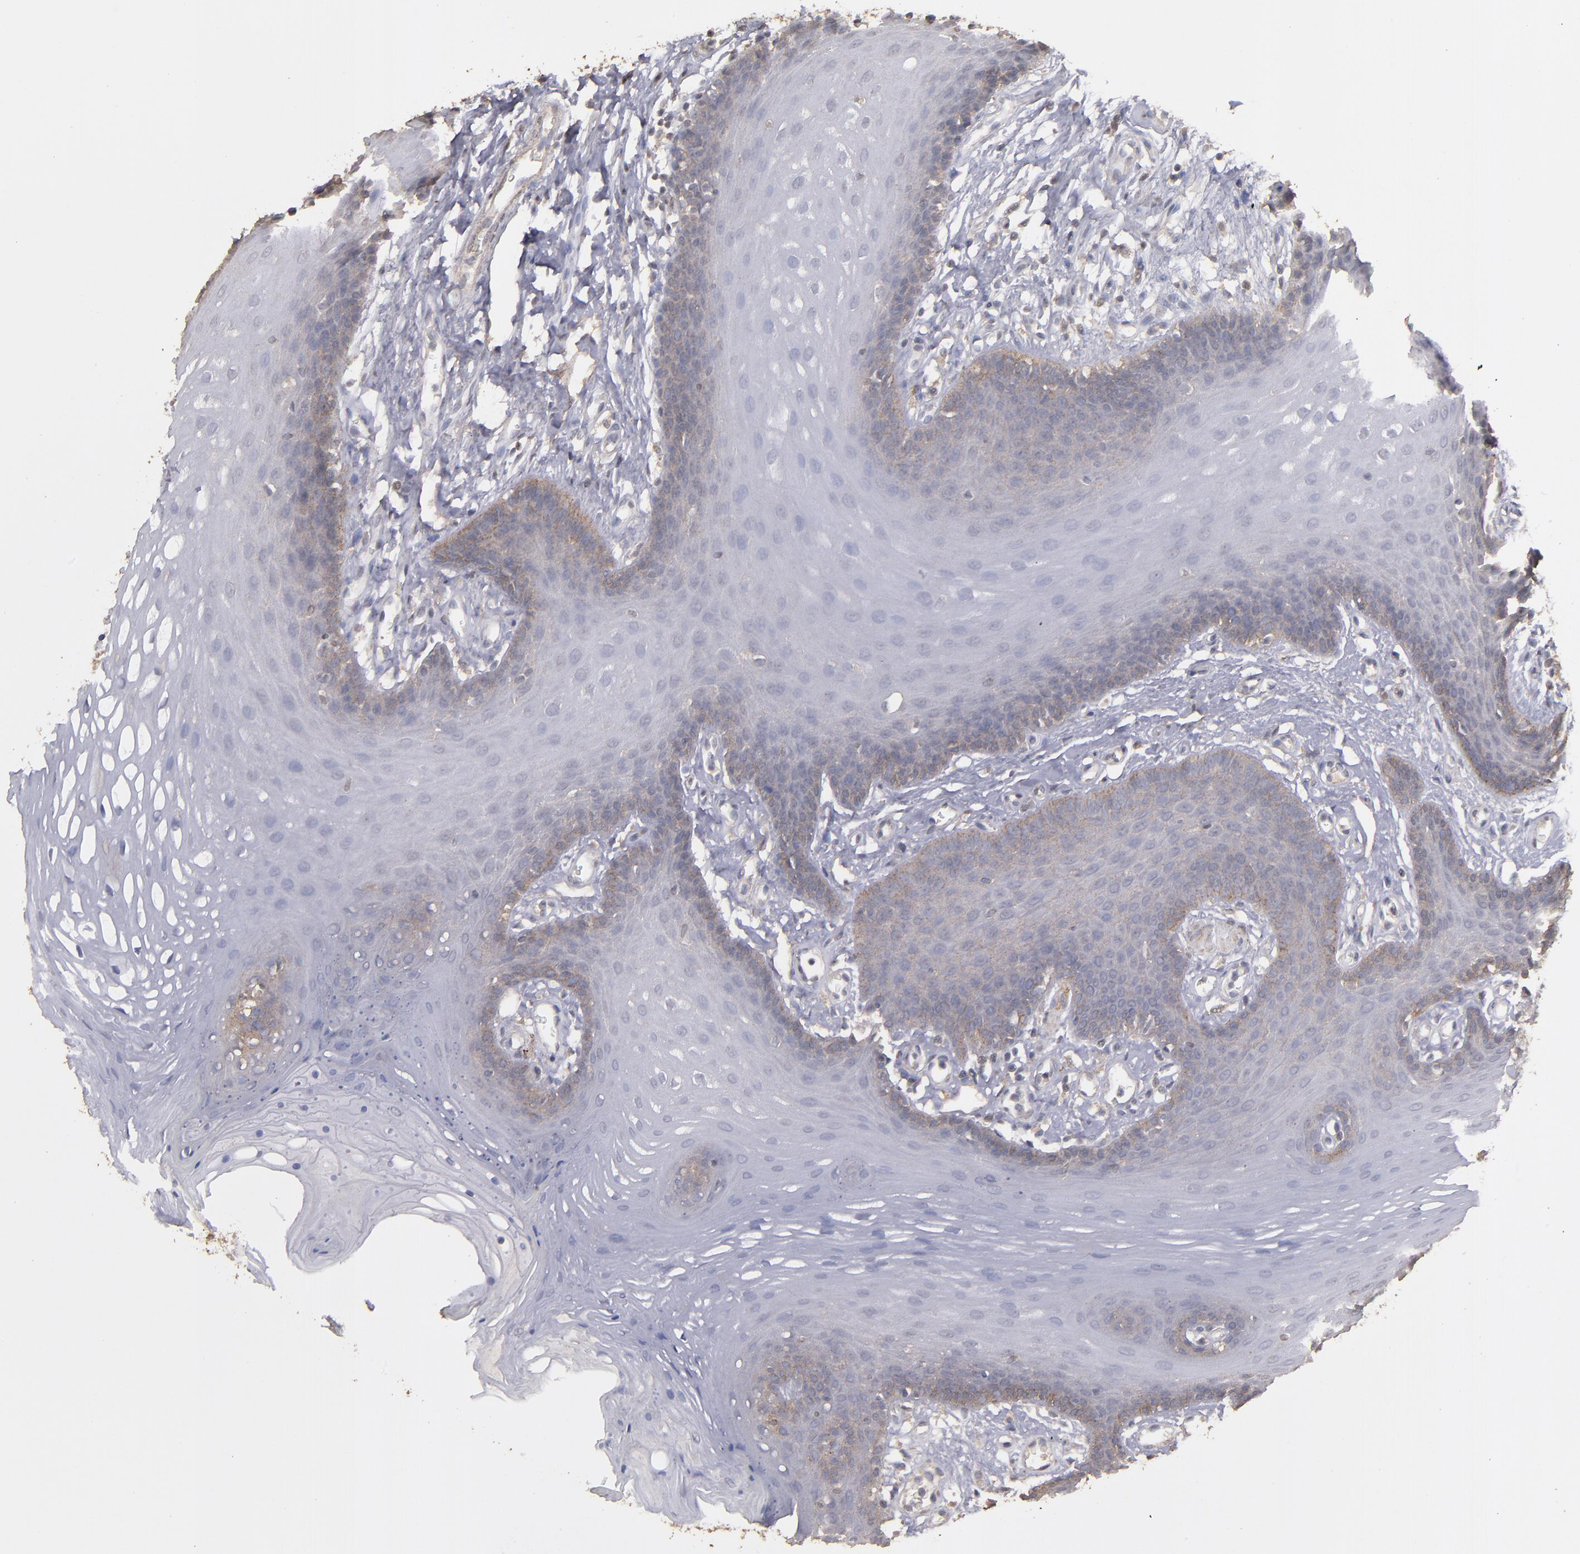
{"staining": {"intensity": "moderate", "quantity": "<25%", "location": "cytoplasmic/membranous"}, "tissue": "oral mucosa", "cell_type": "Squamous epithelial cells", "image_type": "normal", "snomed": [{"axis": "morphology", "description": "Normal tissue, NOS"}, {"axis": "topography", "description": "Oral tissue"}], "caption": "An image showing moderate cytoplasmic/membranous positivity in approximately <25% of squamous epithelial cells in benign oral mucosa, as visualized by brown immunohistochemical staining.", "gene": "FAT1", "patient": {"sex": "male", "age": 62}}